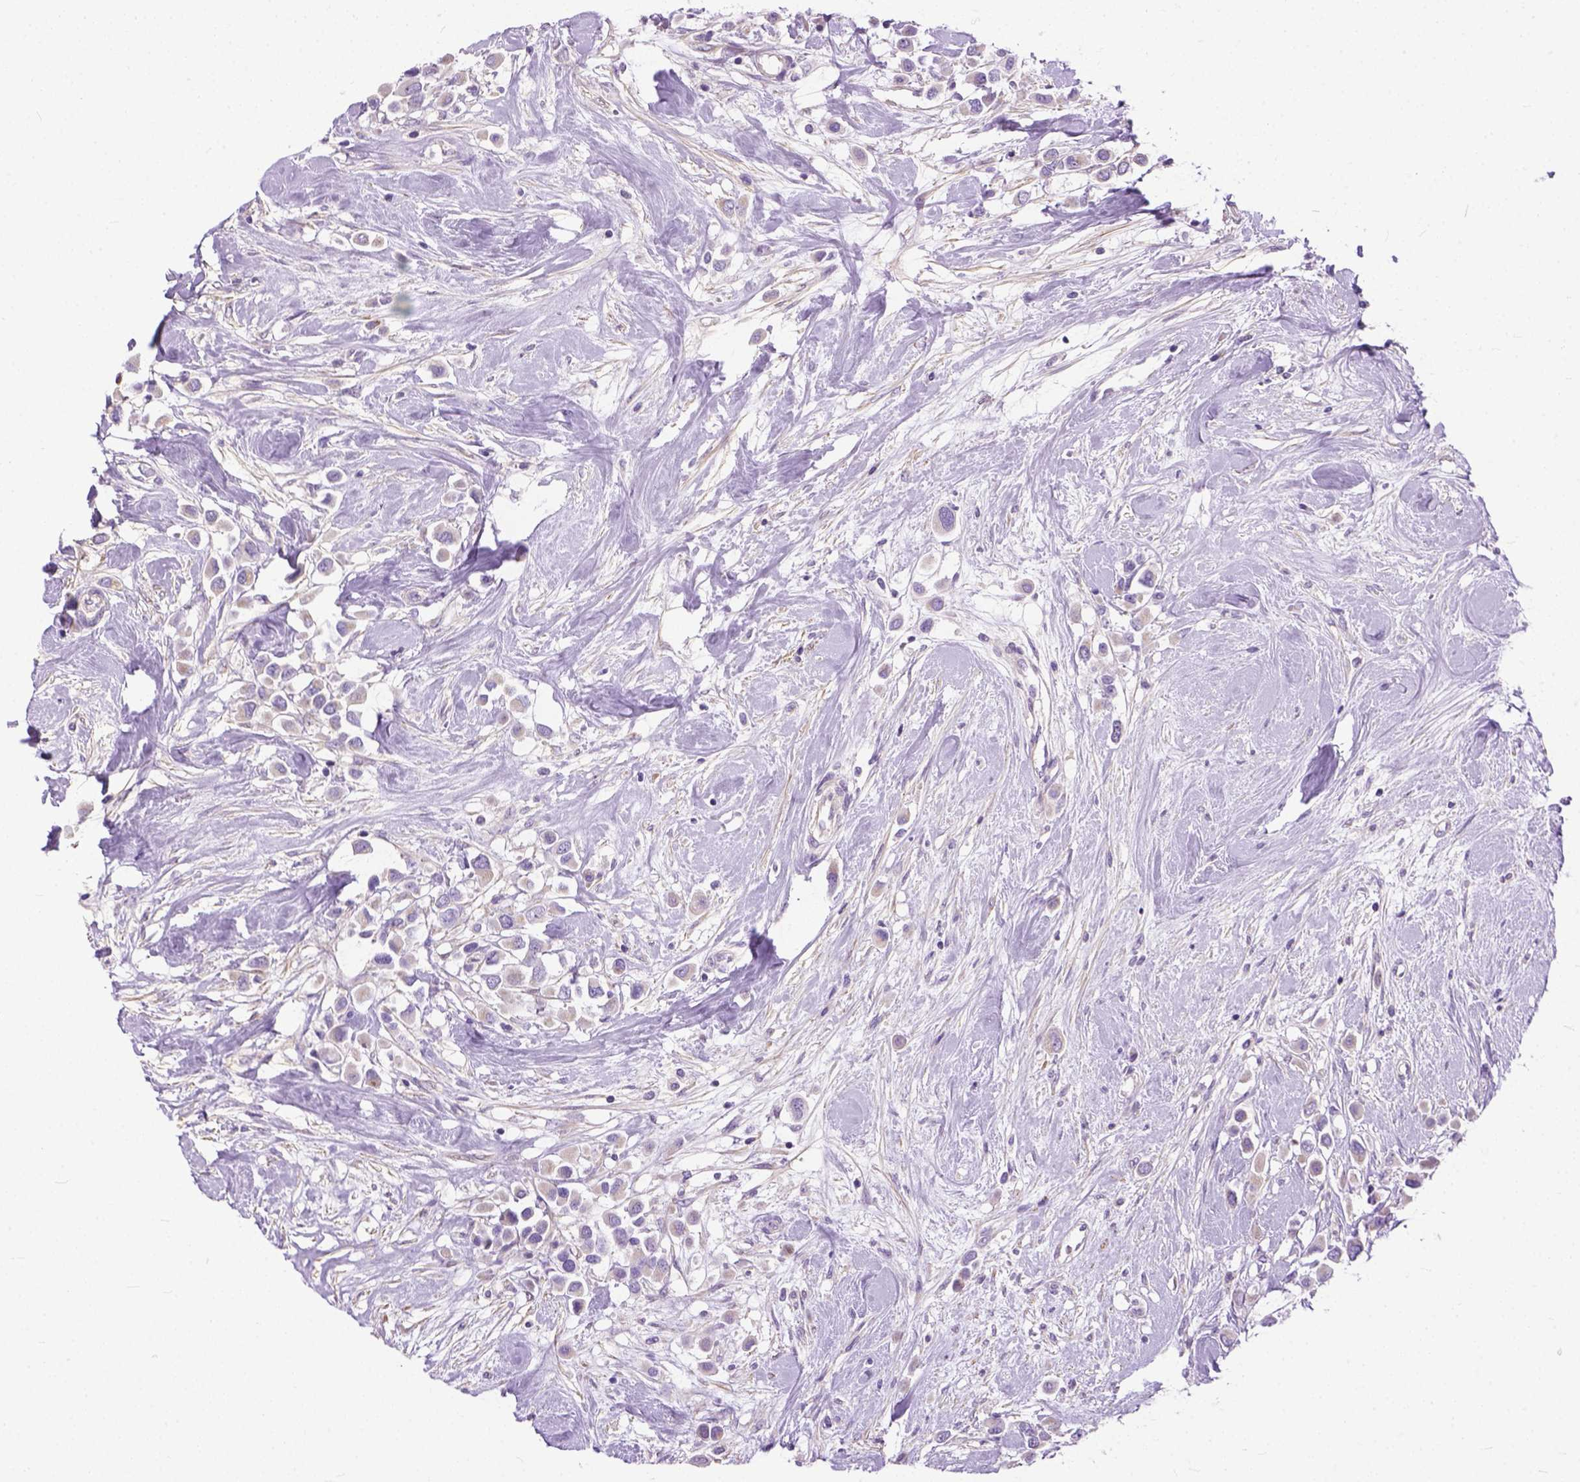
{"staining": {"intensity": "weak", "quantity": "<25%", "location": "cytoplasmic/membranous"}, "tissue": "breast cancer", "cell_type": "Tumor cells", "image_type": "cancer", "snomed": [{"axis": "morphology", "description": "Duct carcinoma"}, {"axis": "topography", "description": "Breast"}], "caption": "This is a photomicrograph of IHC staining of breast infiltrating ductal carcinoma, which shows no positivity in tumor cells.", "gene": "BANF2", "patient": {"sex": "female", "age": 61}}